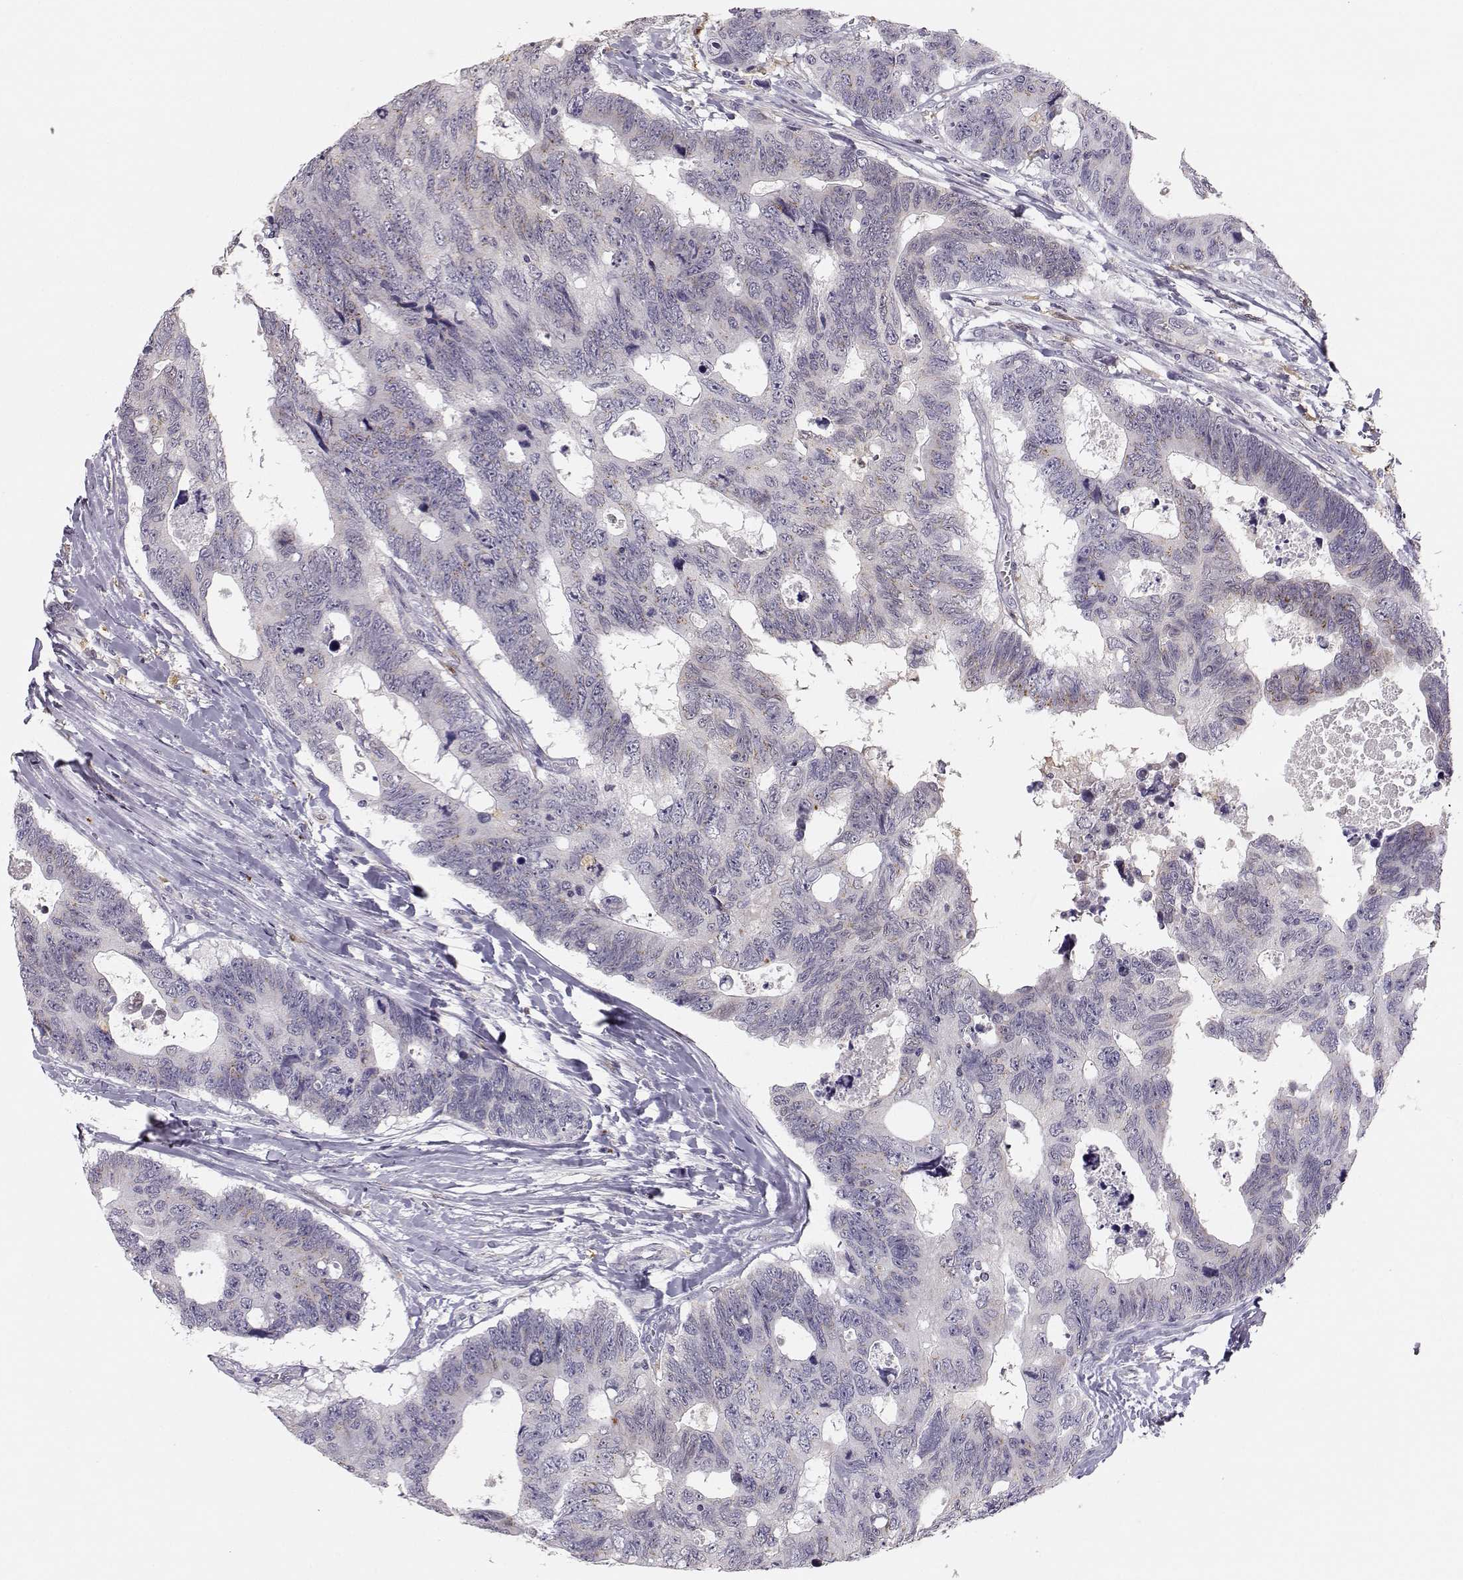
{"staining": {"intensity": "weak", "quantity": "<25%", "location": "cytoplasmic/membranous"}, "tissue": "colorectal cancer", "cell_type": "Tumor cells", "image_type": "cancer", "snomed": [{"axis": "morphology", "description": "Adenocarcinoma, NOS"}, {"axis": "topography", "description": "Colon"}], "caption": "Colorectal adenocarcinoma was stained to show a protein in brown. There is no significant staining in tumor cells. The staining was performed using DAB to visualize the protein expression in brown, while the nuclei were stained in blue with hematoxylin (Magnification: 20x).", "gene": "HTR7", "patient": {"sex": "female", "age": 77}}